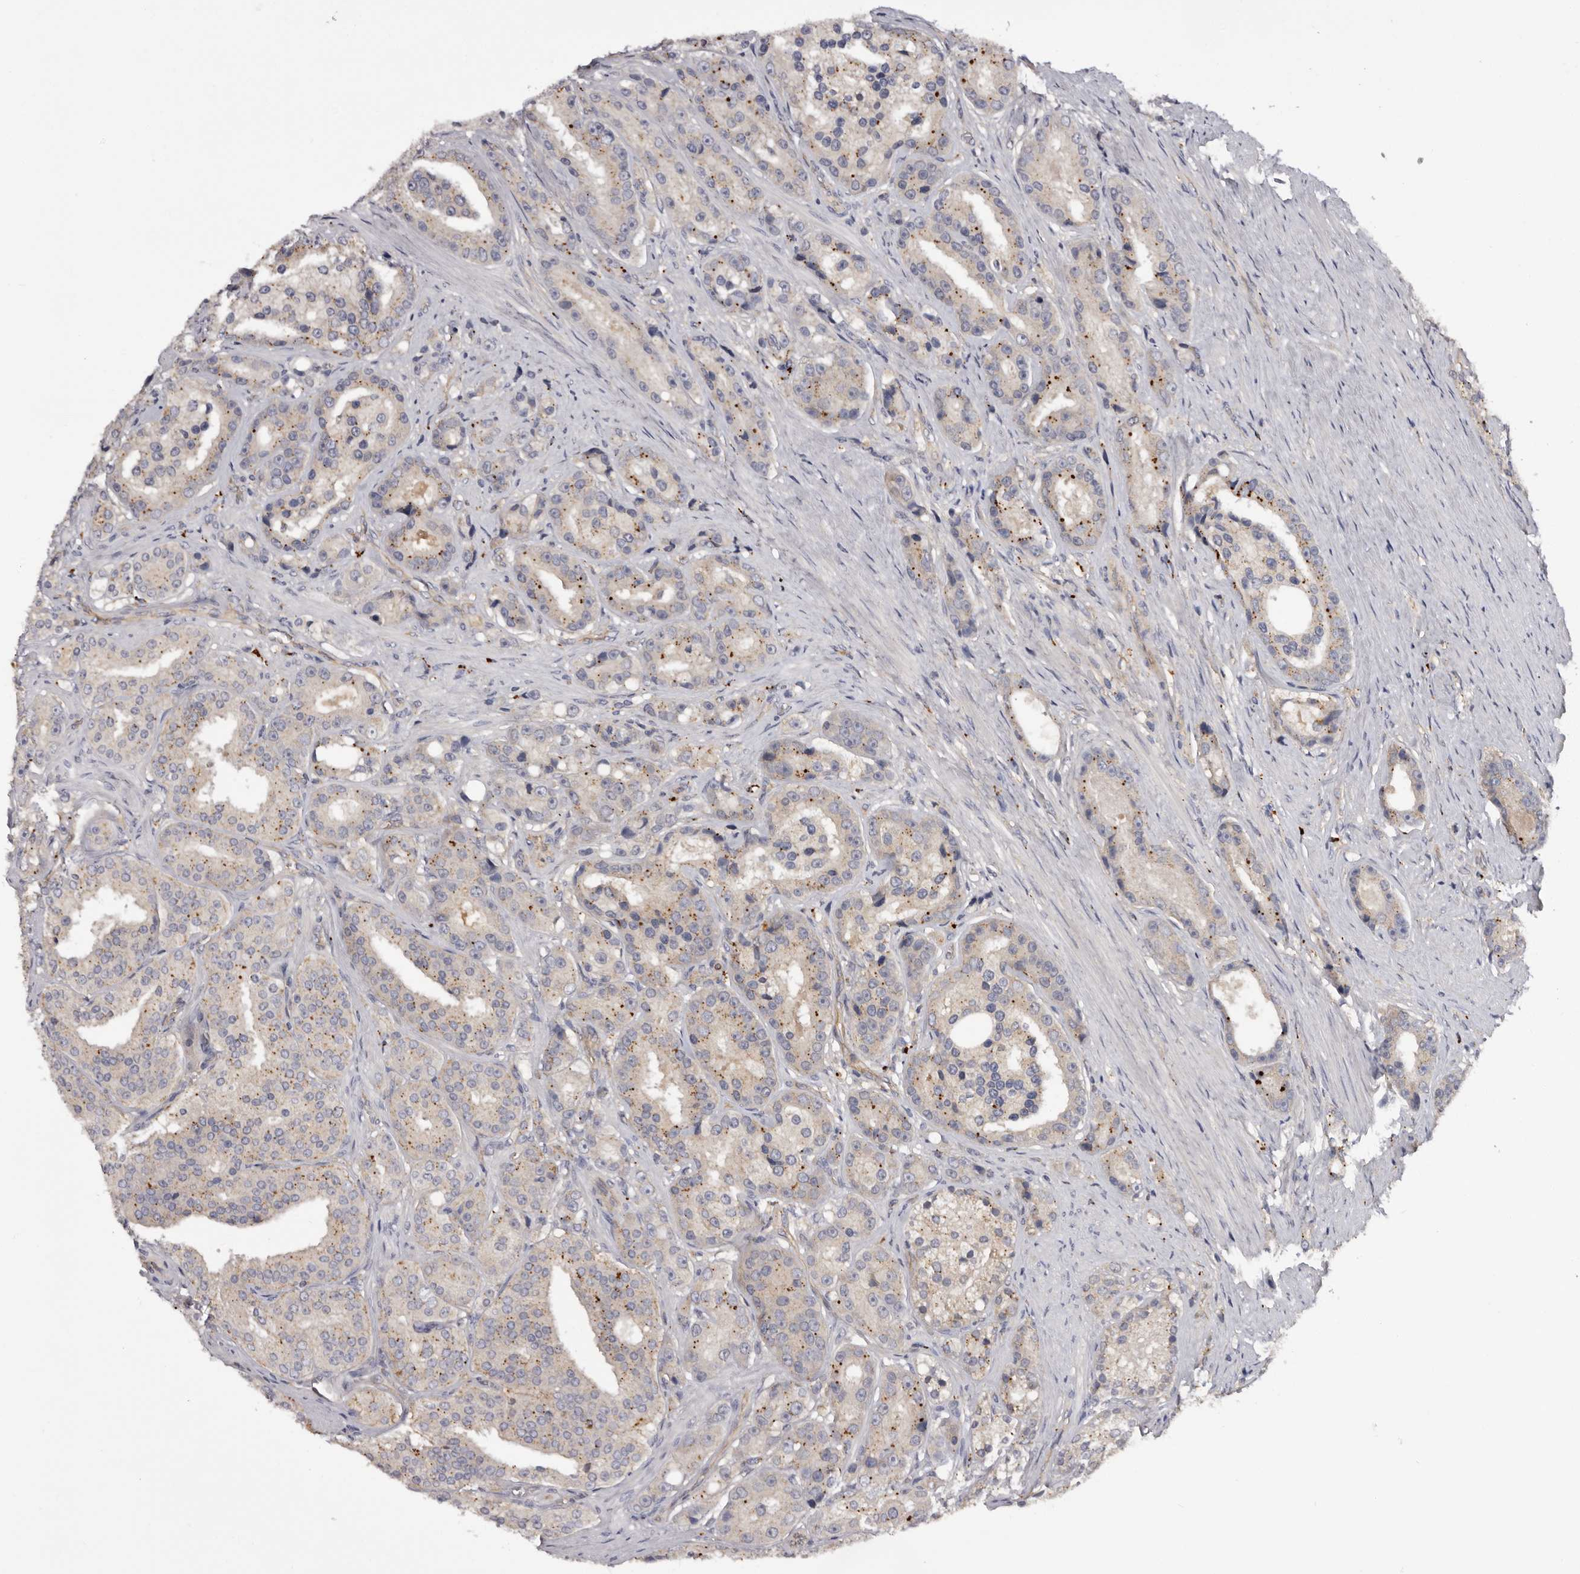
{"staining": {"intensity": "moderate", "quantity": "25%-75%", "location": "cytoplasmic/membranous"}, "tissue": "prostate cancer", "cell_type": "Tumor cells", "image_type": "cancer", "snomed": [{"axis": "morphology", "description": "Adenocarcinoma, High grade"}, {"axis": "topography", "description": "Prostate"}], "caption": "The micrograph reveals a brown stain indicating the presence of a protein in the cytoplasmic/membranous of tumor cells in adenocarcinoma (high-grade) (prostate).", "gene": "INKA2", "patient": {"sex": "male", "age": 60}}